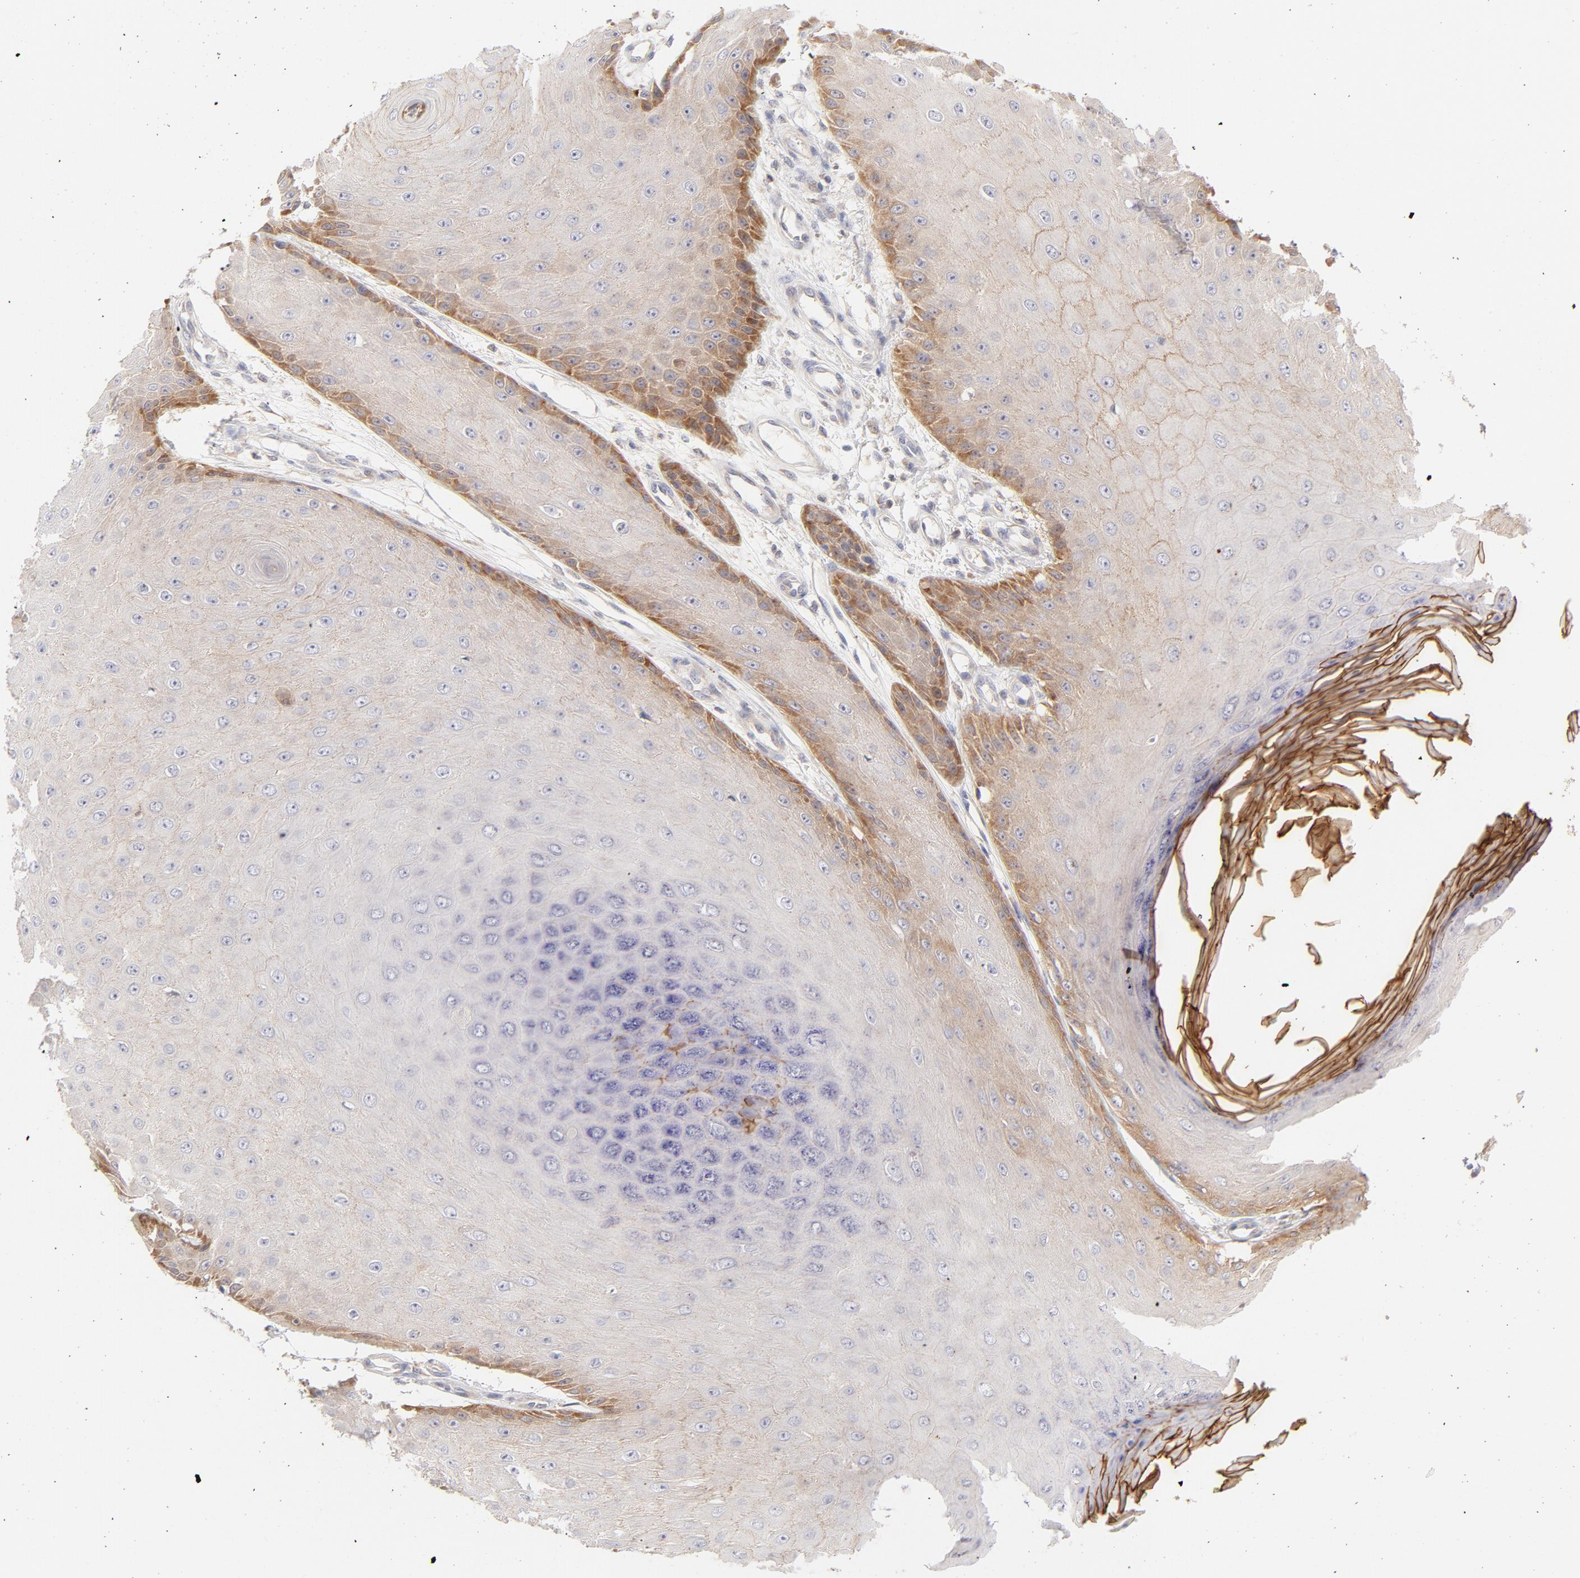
{"staining": {"intensity": "moderate", "quantity": "25%-75%", "location": "cytoplasmic/membranous"}, "tissue": "skin cancer", "cell_type": "Tumor cells", "image_type": "cancer", "snomed": [{"axis": "morphology", "description": "Squamous cell carcinoma, NOS"}, {"axis": "topography", "description": "Skin"}], "caption": "Human skin cancer (squamous cell carcinoma) stained with a brown dye demonstrates moderate cytoplasmic/membranous positive staining in about 25%-75% of tumor cells.", "gene": "RPS6KA1", "patient": {"sex": "female", "age": 40}}